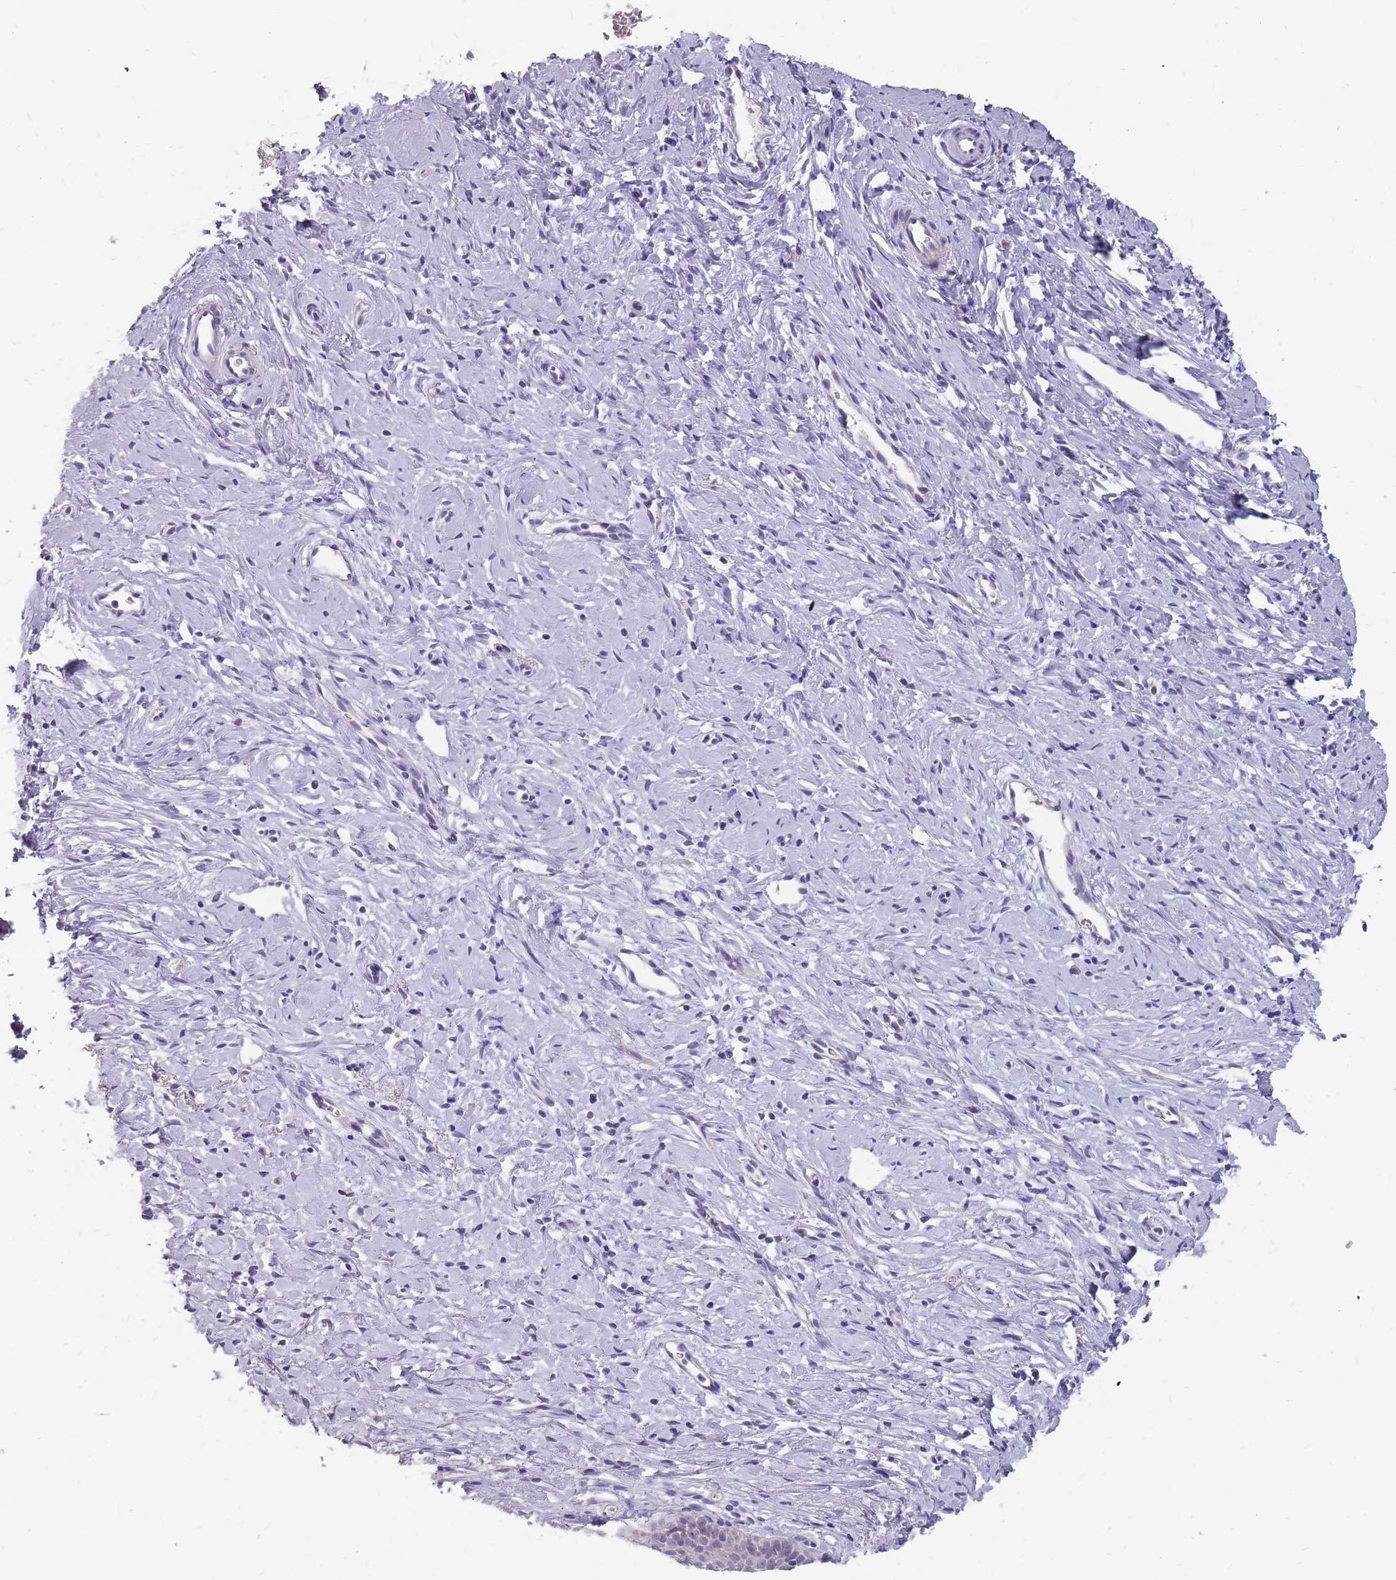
{"staining": {"intensity": "moderate", "quantity": "25%-75%", "location": "cytoplasmic/membranous"}, "tissue": "cervix", "cell_type": "Glandular cells", "image_type": "normal", "snomed": [{"axis": "morphology", "description": "Normal tissue, NOS"}, {"axis": "topography", "description": "Cervix"}], "caption": "Glandular cells reveal medium levels of moderate cytoplasmic/membranous positivity in approximately 25%-75% of cells in unremarkable human cervix.", "gene": "CMTR2", "patient": {"sex": "female", "age": 36}}